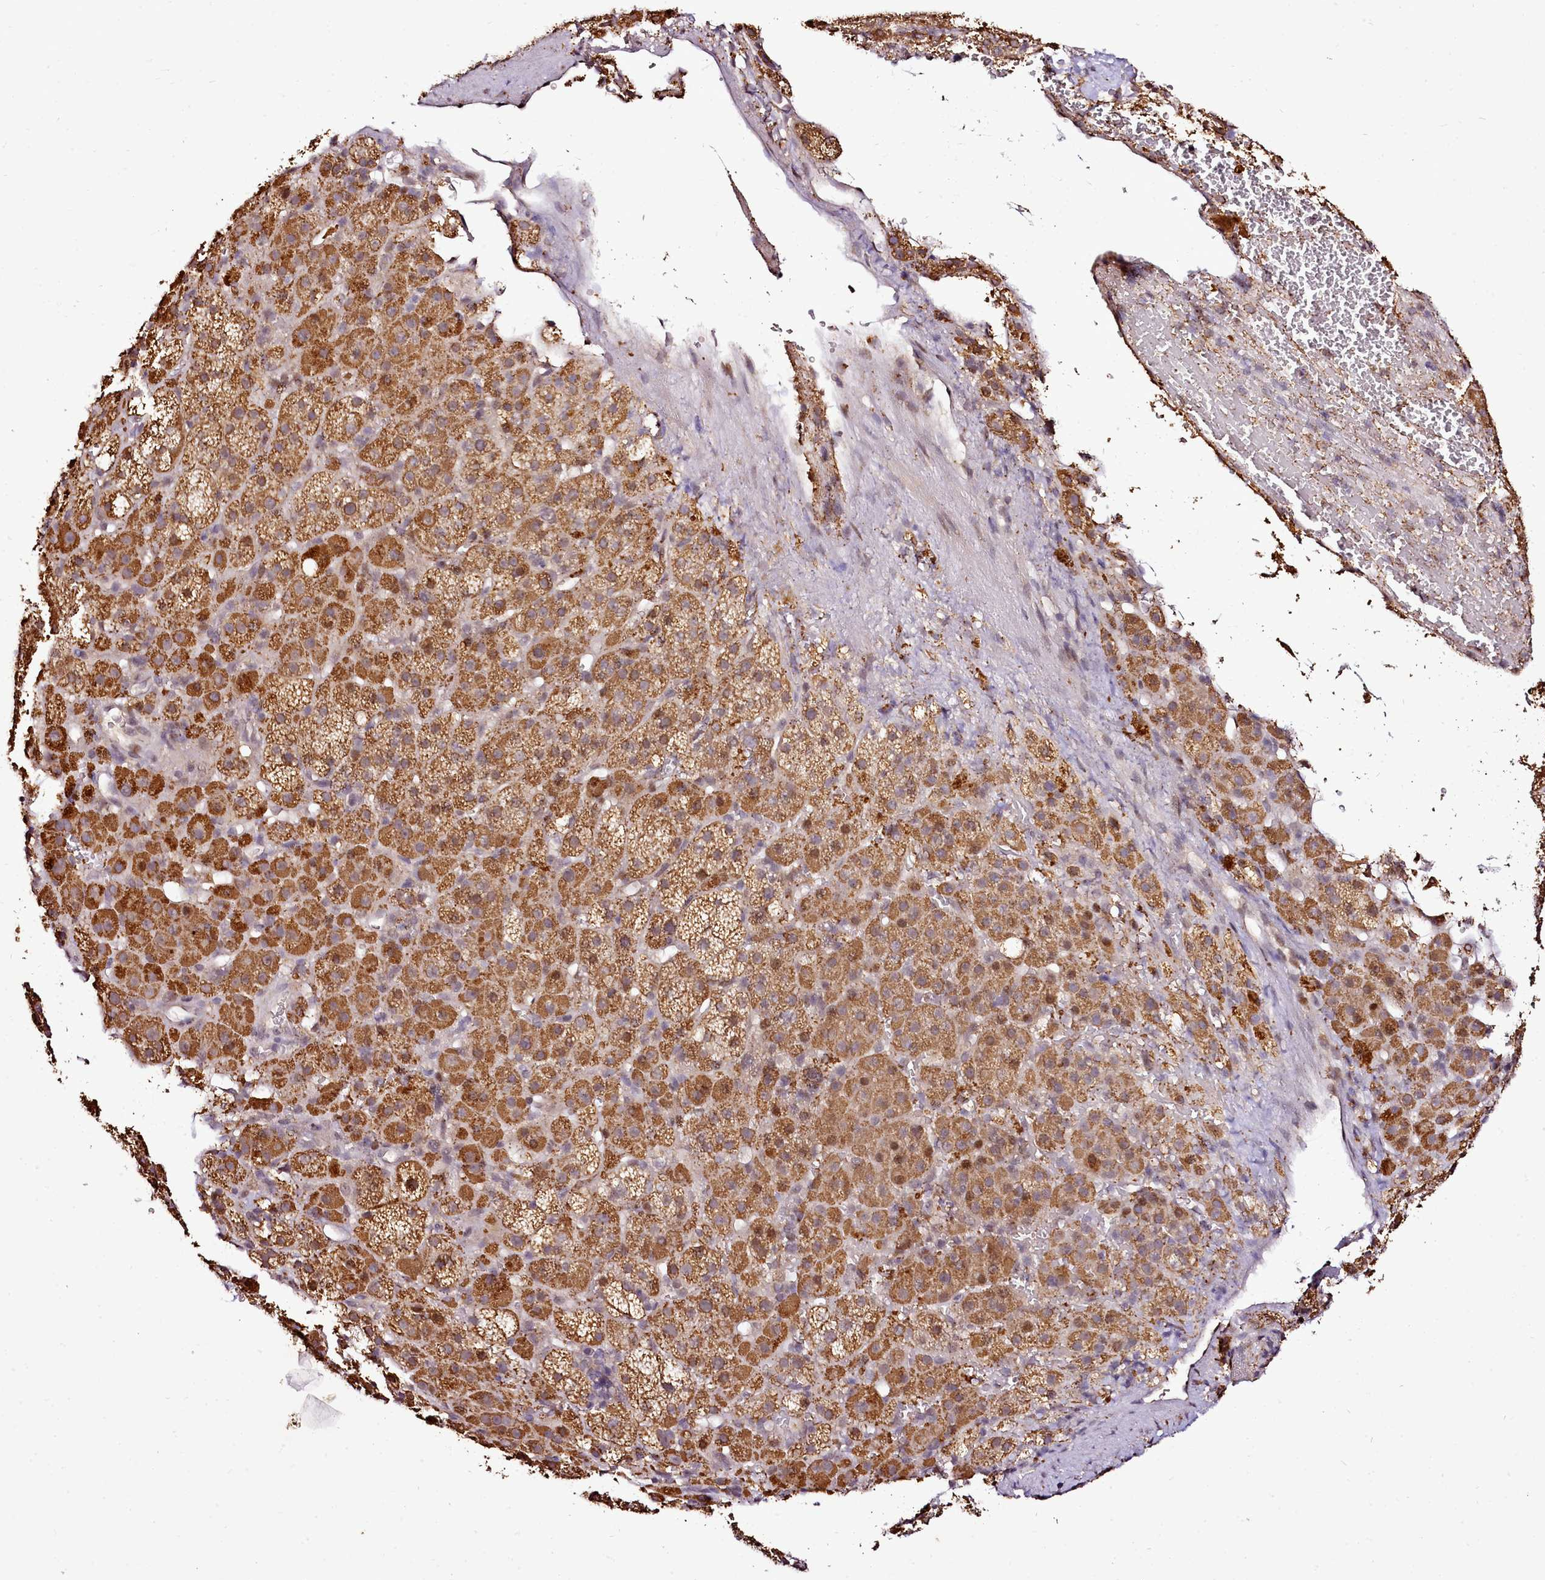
{"staining": {"intensity": "strong", "quantity": ">75%", "location": "cytoplasmic/membranous,nuclear"}, "tissue": "adrenal gland", "cell_type": "Glandular cells", "image_type": "normal", "snomed": [{"axis": "morphology", "description": "Normal tissue, NOS"}, {"axis": "topography", "description": "Adrenal gland"}], "caption": "This histopathology image exhibits immunohistochemistry (IHC) staining of benign adrenal gland, with high strong cytoplasmic/membranous,nuclear staining in approximately >75% of glandular cells.", "gene": "EDIL3", "patient": {"sex": "female", "age": 57}}